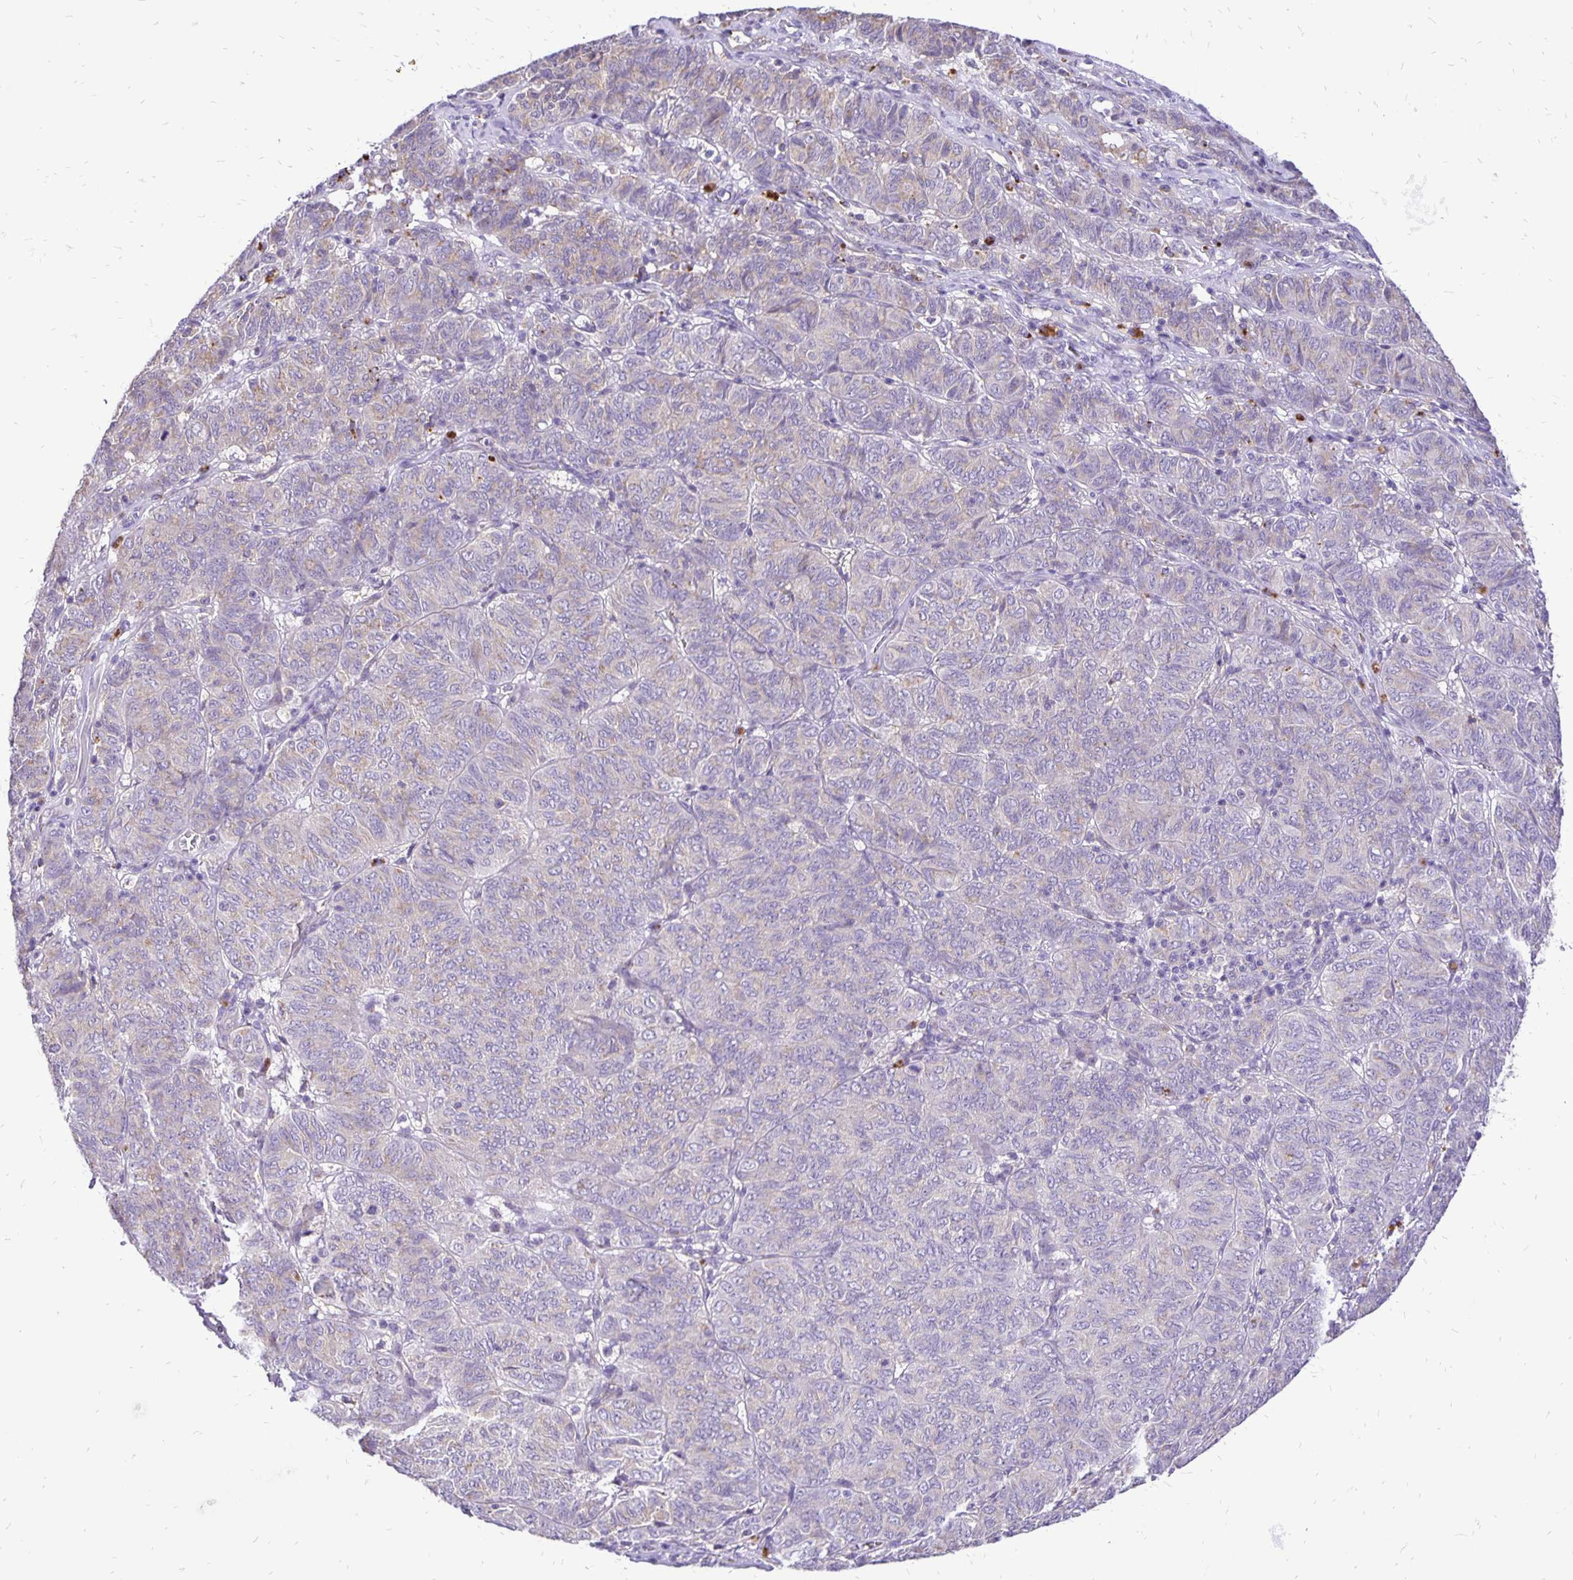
{"staining": {"intensity": "negative", "quantity": "none", "location": "none"}, "tissue": "ovarian cancer", "cell_type": "Tumor cells", "image_type": "cancer", "snomed": [{"axis": "morphology", "description": "Carcinoma, endometroid"}, {"axis": "topography", "description": "Ovary"}], "caption": "Image shows no protein positivity in tumor cells of ovarian cancer (endometroid carcinoma) tissue.", "gene": "EIF5A", "patient": {"sex": "female", "age": 80}}